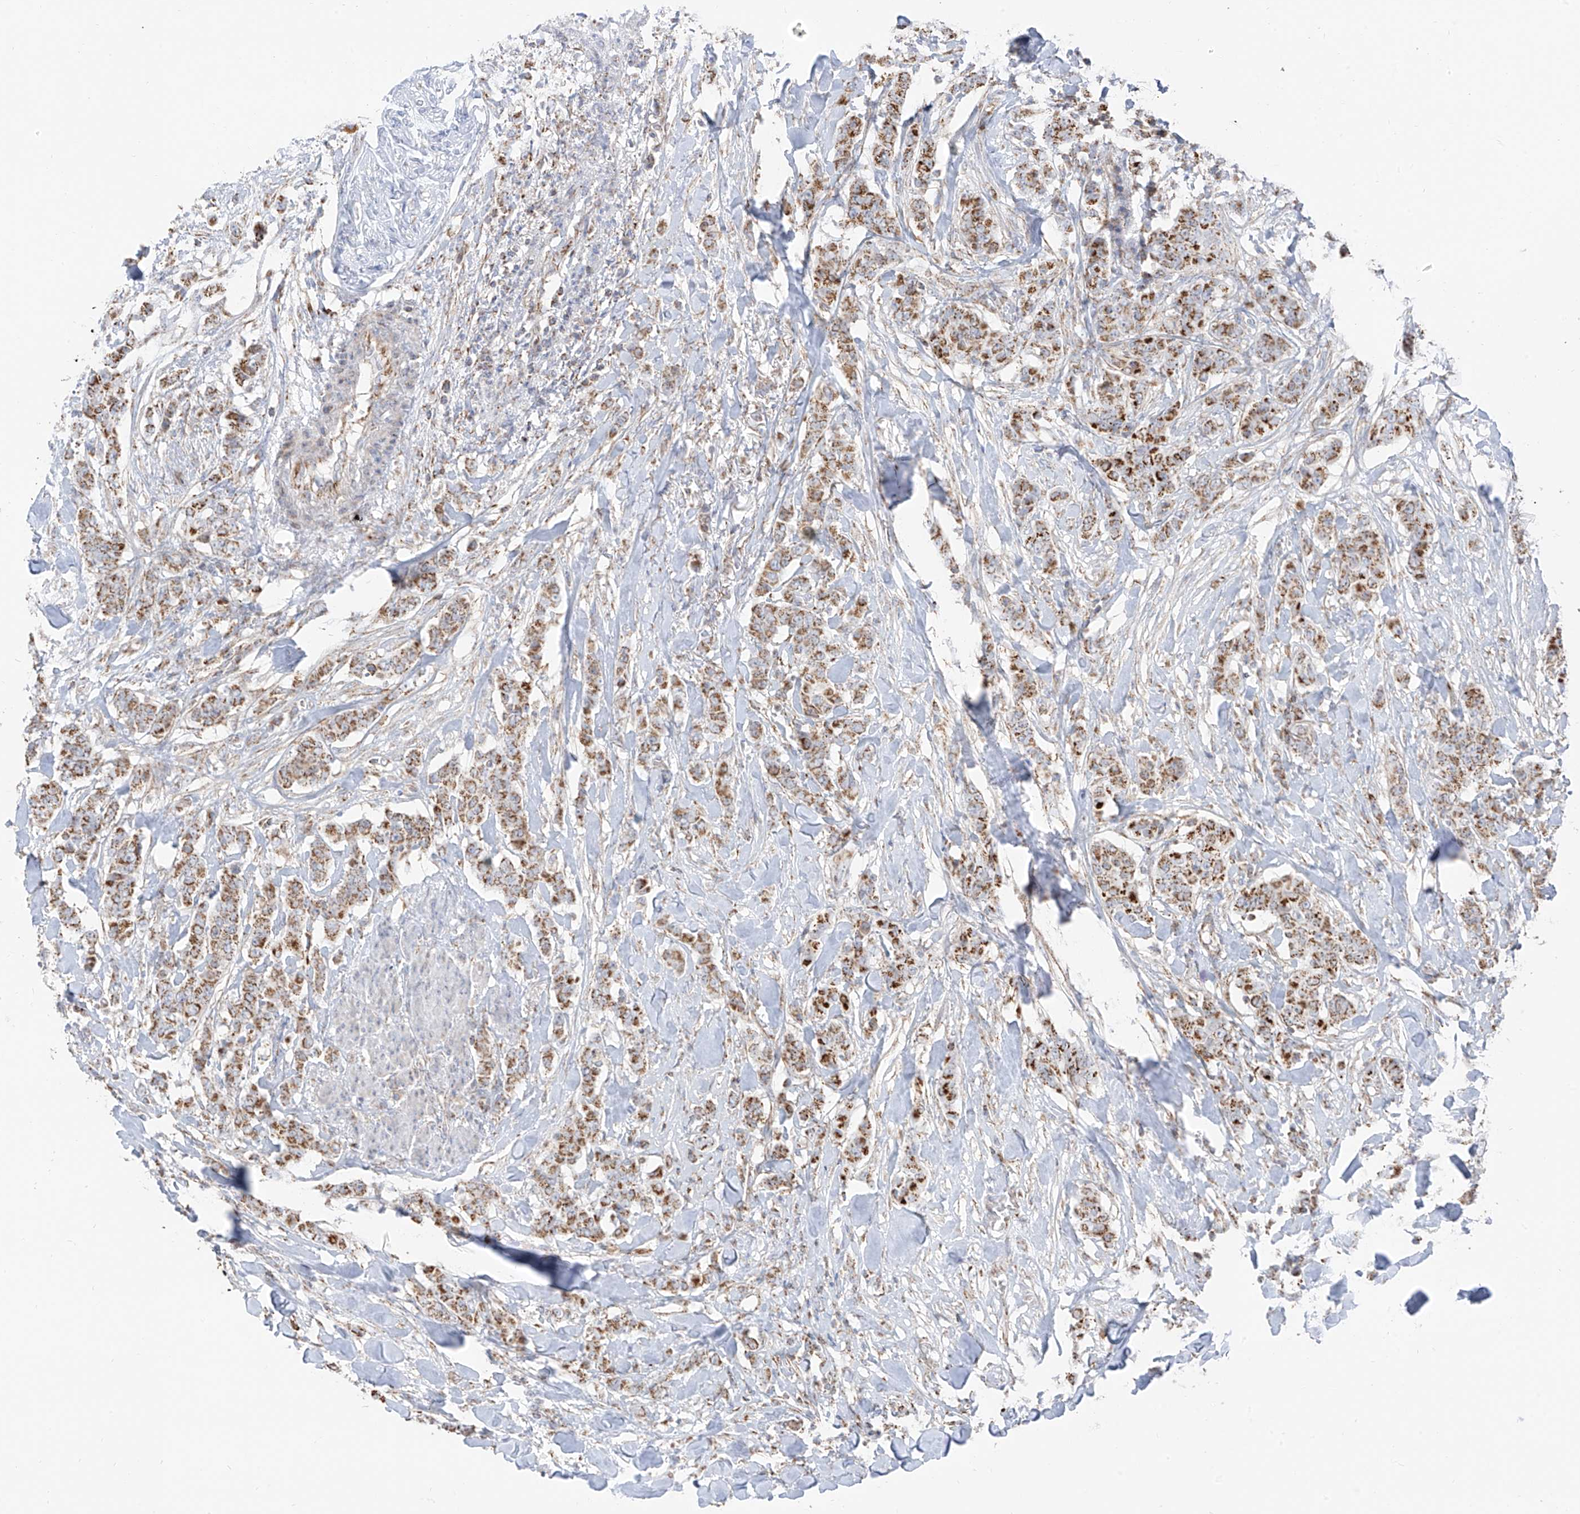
{"staining": {"intensity": "moderate", "quantity": ">75%", "location": "cytoplasmic/membranous"}, "tissue": "breast cancer", "cell_type": "Tumor cells", "image_type": "cancer", "snomed": [{"axis": "morphology", "description": "Duct carcinoma"}, {"axis": "topography", "description": "Breast"}], "caption": "An immunohistochemistry (IHC) image of neoplastic tissue is shown. Protein staining in brown highlights moderate cytoplasmic/membranous positivity in breast cancer (intraductal carcinoma) within tumor cells.", "gene": "ETHE1", "patient": {"sex": "female", "age": 40}}